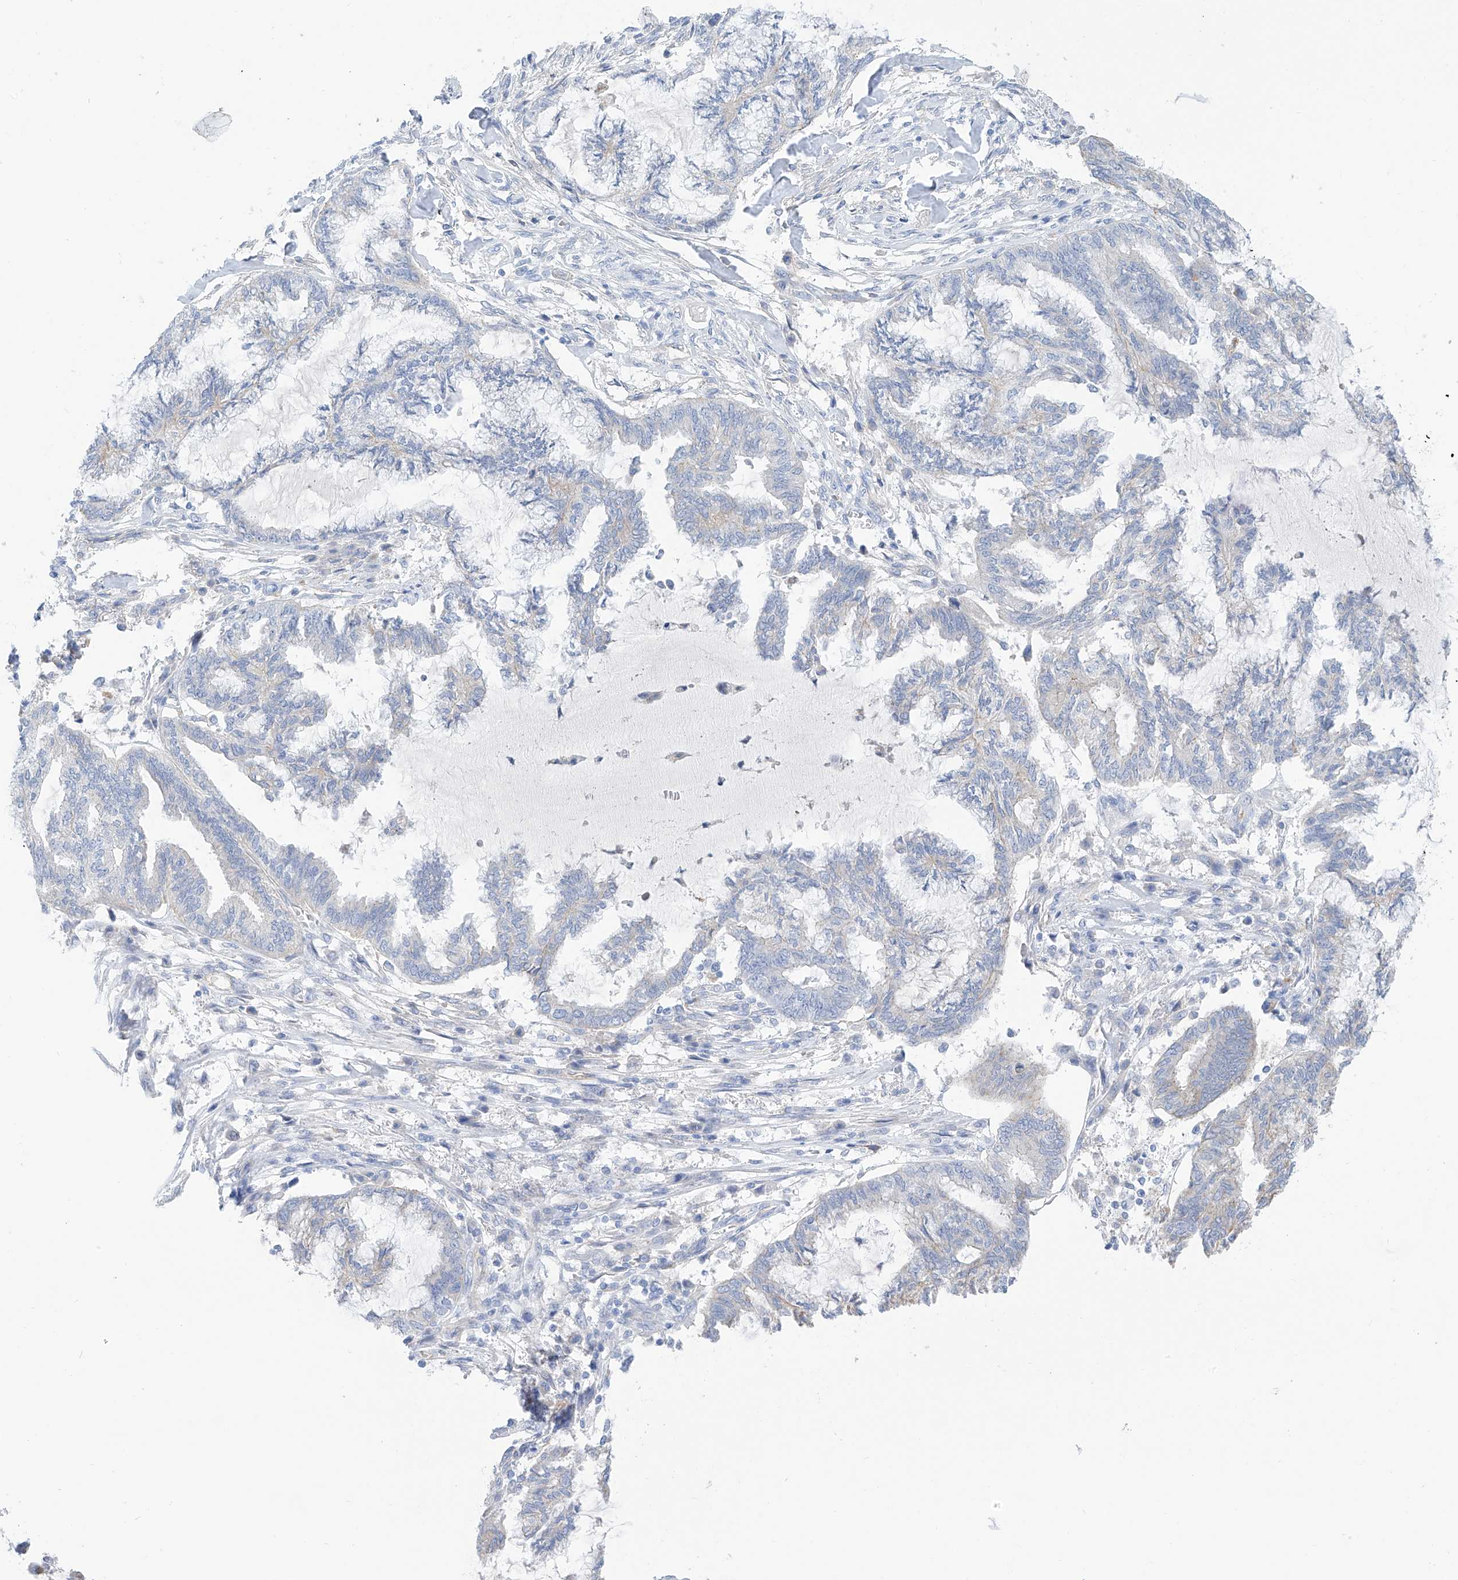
{"staining": {"intensity": "negative", "quantity": "none", "location": "none"}, "tissue": "endometrial cancer", "cell_type": "Tumor cells", "image_type": "cancer", "snomed": [{"axis": "morphology", "description": "Adenocarcinoma, NOS"}, {"axis": "topography", "description": "Endometrium"}], "caption": "Endometrial adenocarcinoma stained for a protein using immunohistochemistry displays no staining tumor cells.", "gene": "ITGA9", "patient": {"sex": "female", "age": 86}}